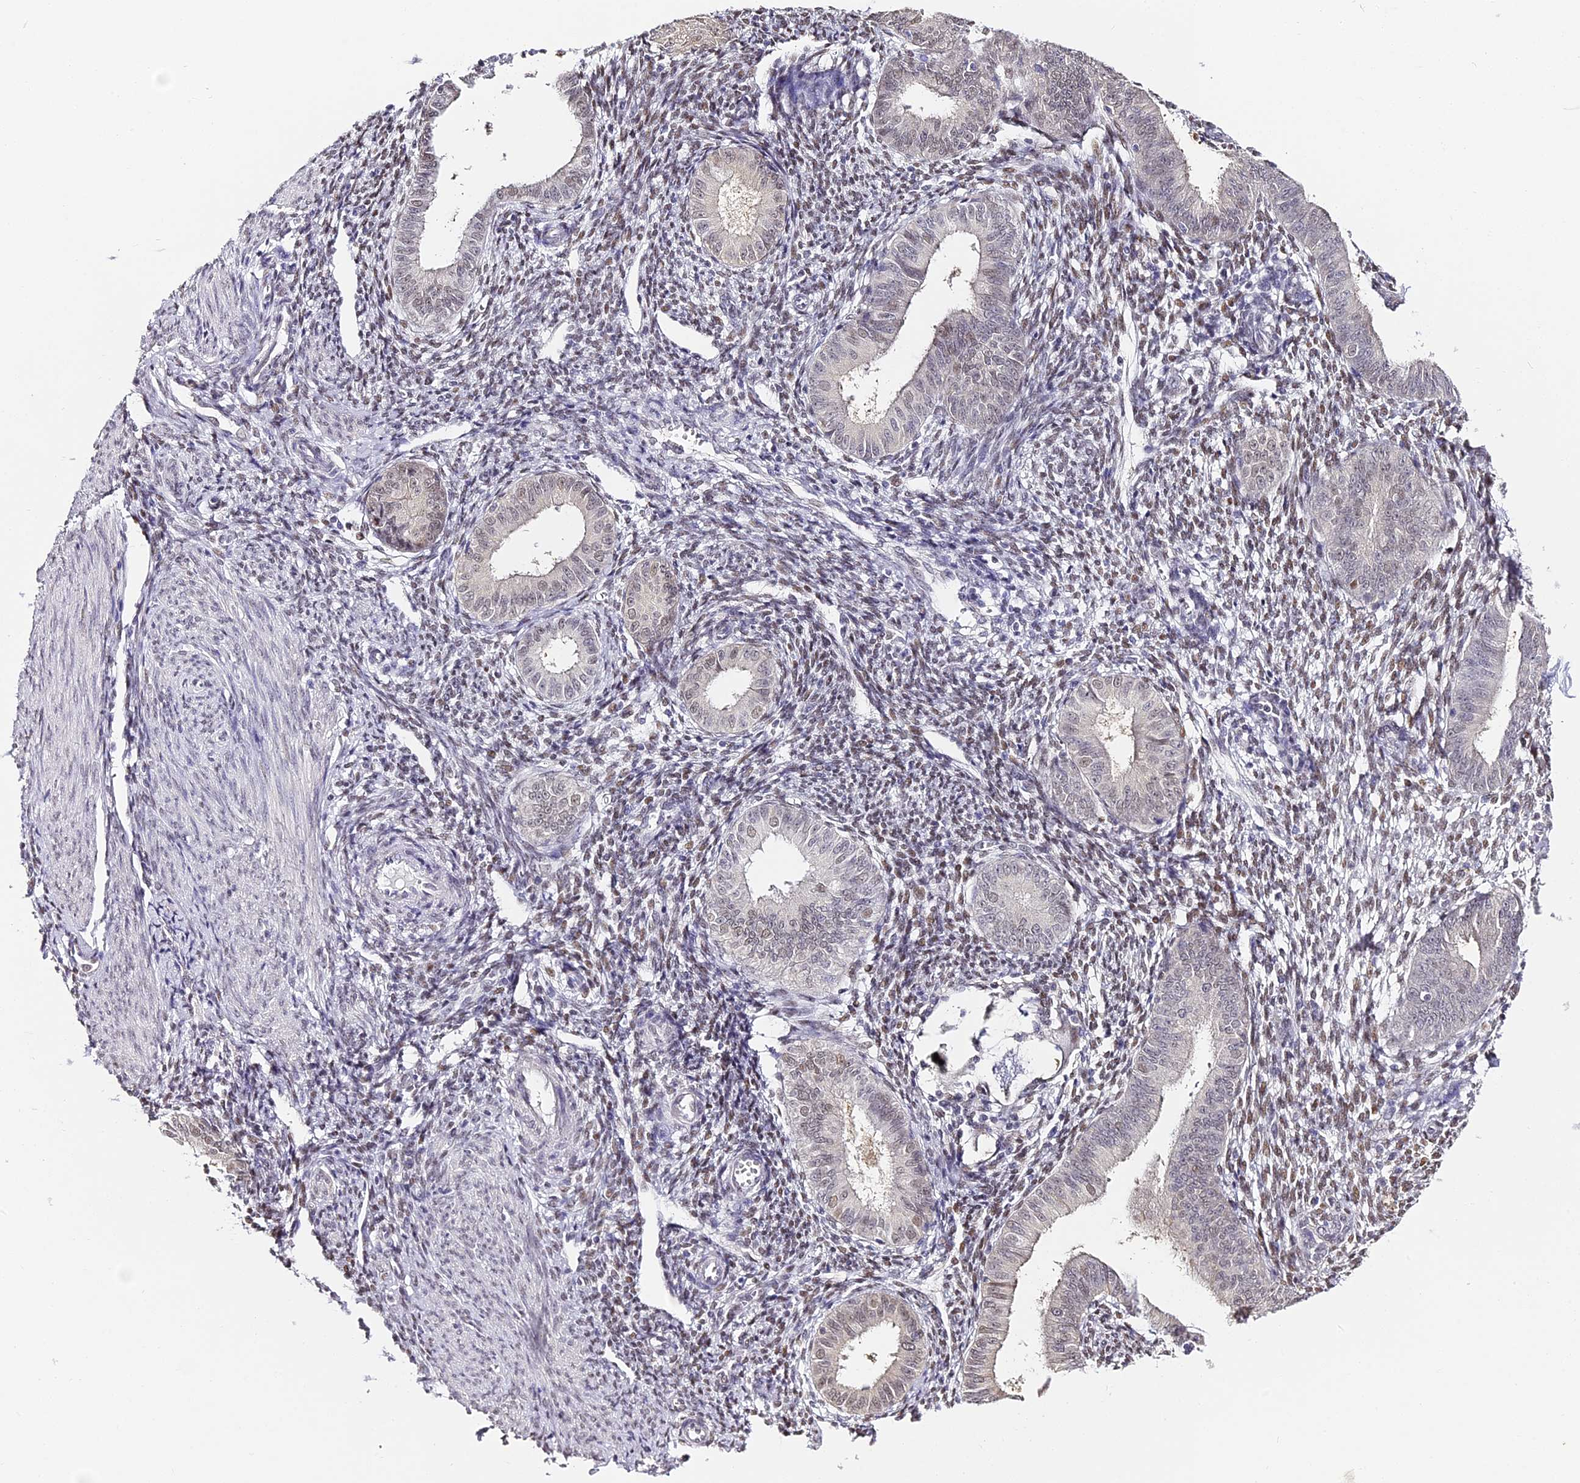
{"staining": {"intensity": "weak", "quantity": "25%-75%", "location": "nuclear"}, "tissue": "endometrium", "cell_type": "Cells in endometrial stroma", "image_type": "normal", "snomed": [{"axis": "morphology", "description": "Normal tissue, NOS"}, {"axis": "topography", "description": "Uterus"}, {"axis": "topography", "description": "Endometrium"}], "caption": "This image displays unremarkable endometrium stained with IHC to label a protein in brown. The nuclear of cells in endometrial stroma show weak positivity for the protein. Nuclei are counter-stained blue.", "gene": "ABHD14A", "patient": {"sex": "female", "age": 48}}